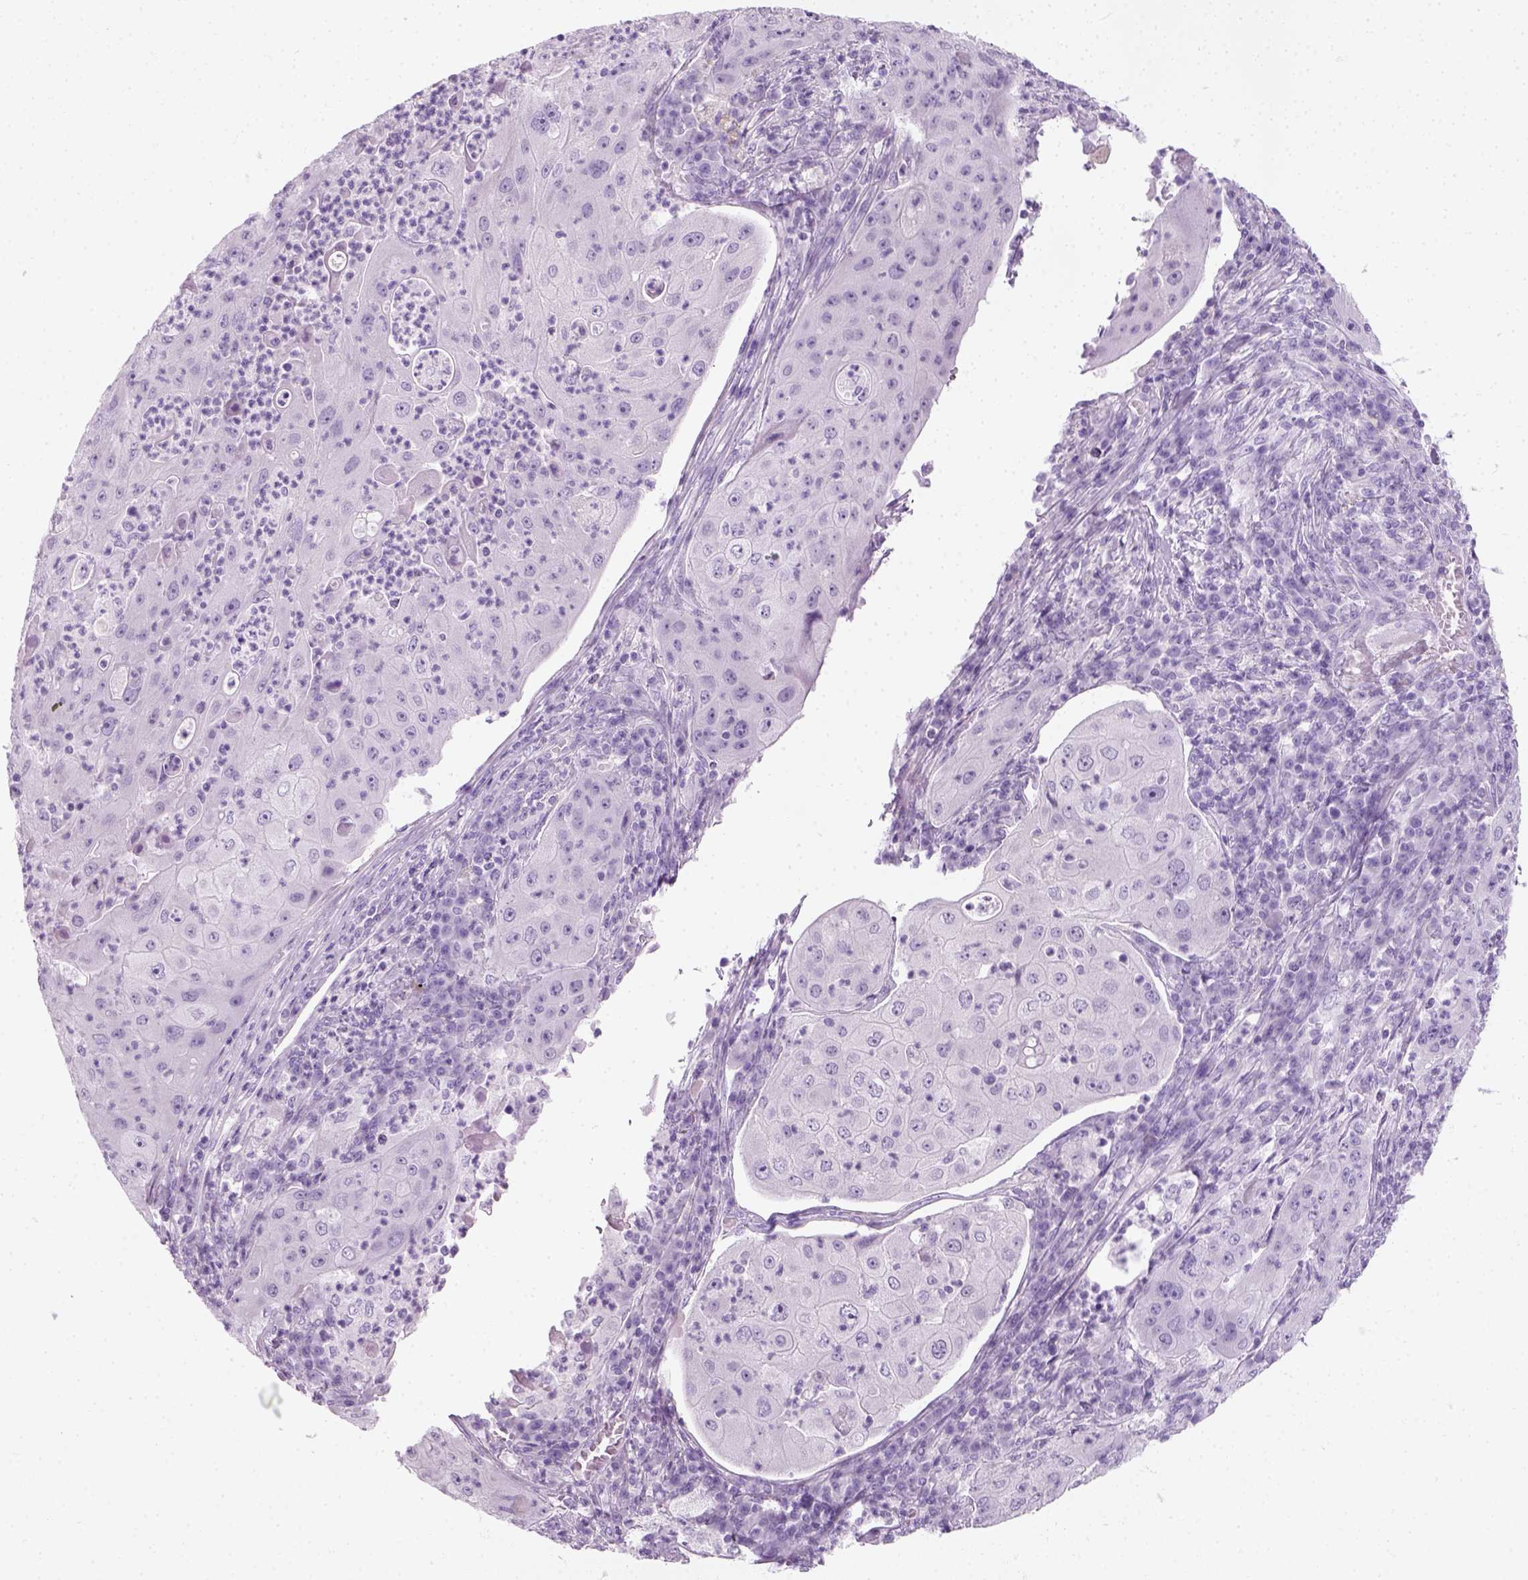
{"staining": {"intensity": "negative", "quantity": "none", "location": "none"}, "tissue": "lung cancer", "cell_type": "Tumor cells", "image_type": "cancer", "snomed": [{"axis": "morphology", "description": "Squamous cell carcinoma, NOS"}, {"axis": "topography", "description": "Lung"}], "caption": "A high-resolution histopathology image shows immunohistochemistry staining of lung cancer (squamous cell carcinoma), which reveals no significant staining in tumor cells.", "gene": "SLC12A5", "patient": {"sex": "female", "age": 59}}